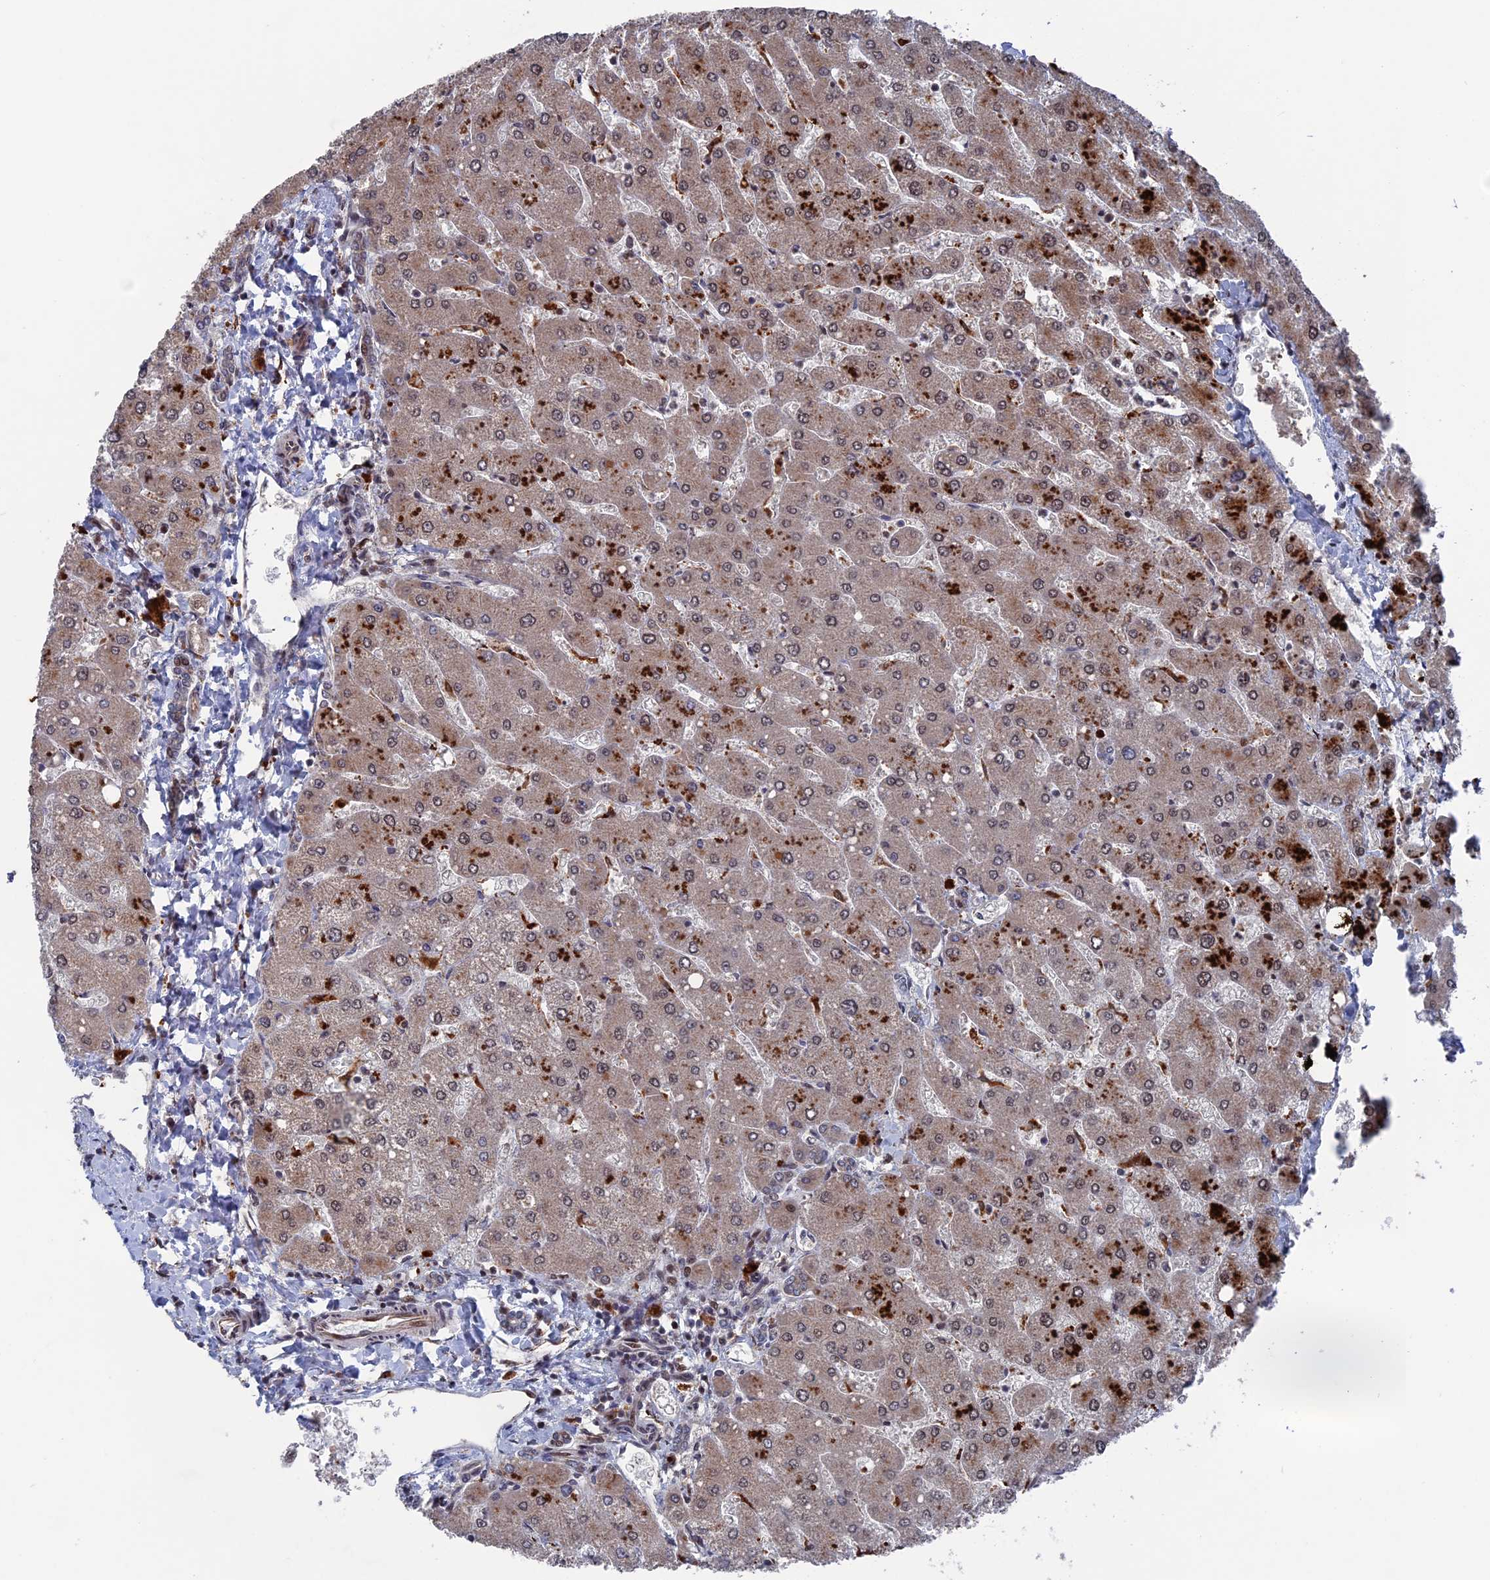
{"staining": {"intensity": "moderate", "quantity": "<25%", "location": "nuclear"}, "tissue": "liver", "cell_type": "Cholangiocytes", "image_type": "normal", "snomed": [{"axis": "morphology", "description": "Normal tissue, NOS"}, {"axis": "topography", "description": "Liver"}], "caption": "Protein staining displays moderate nuclear positivity in approximately <25% of cholangiocytes in benign liver. Nuclei are stained in blue.", "gene": "PLA2G15", "patient": {"sex": "male", "age": 55}}